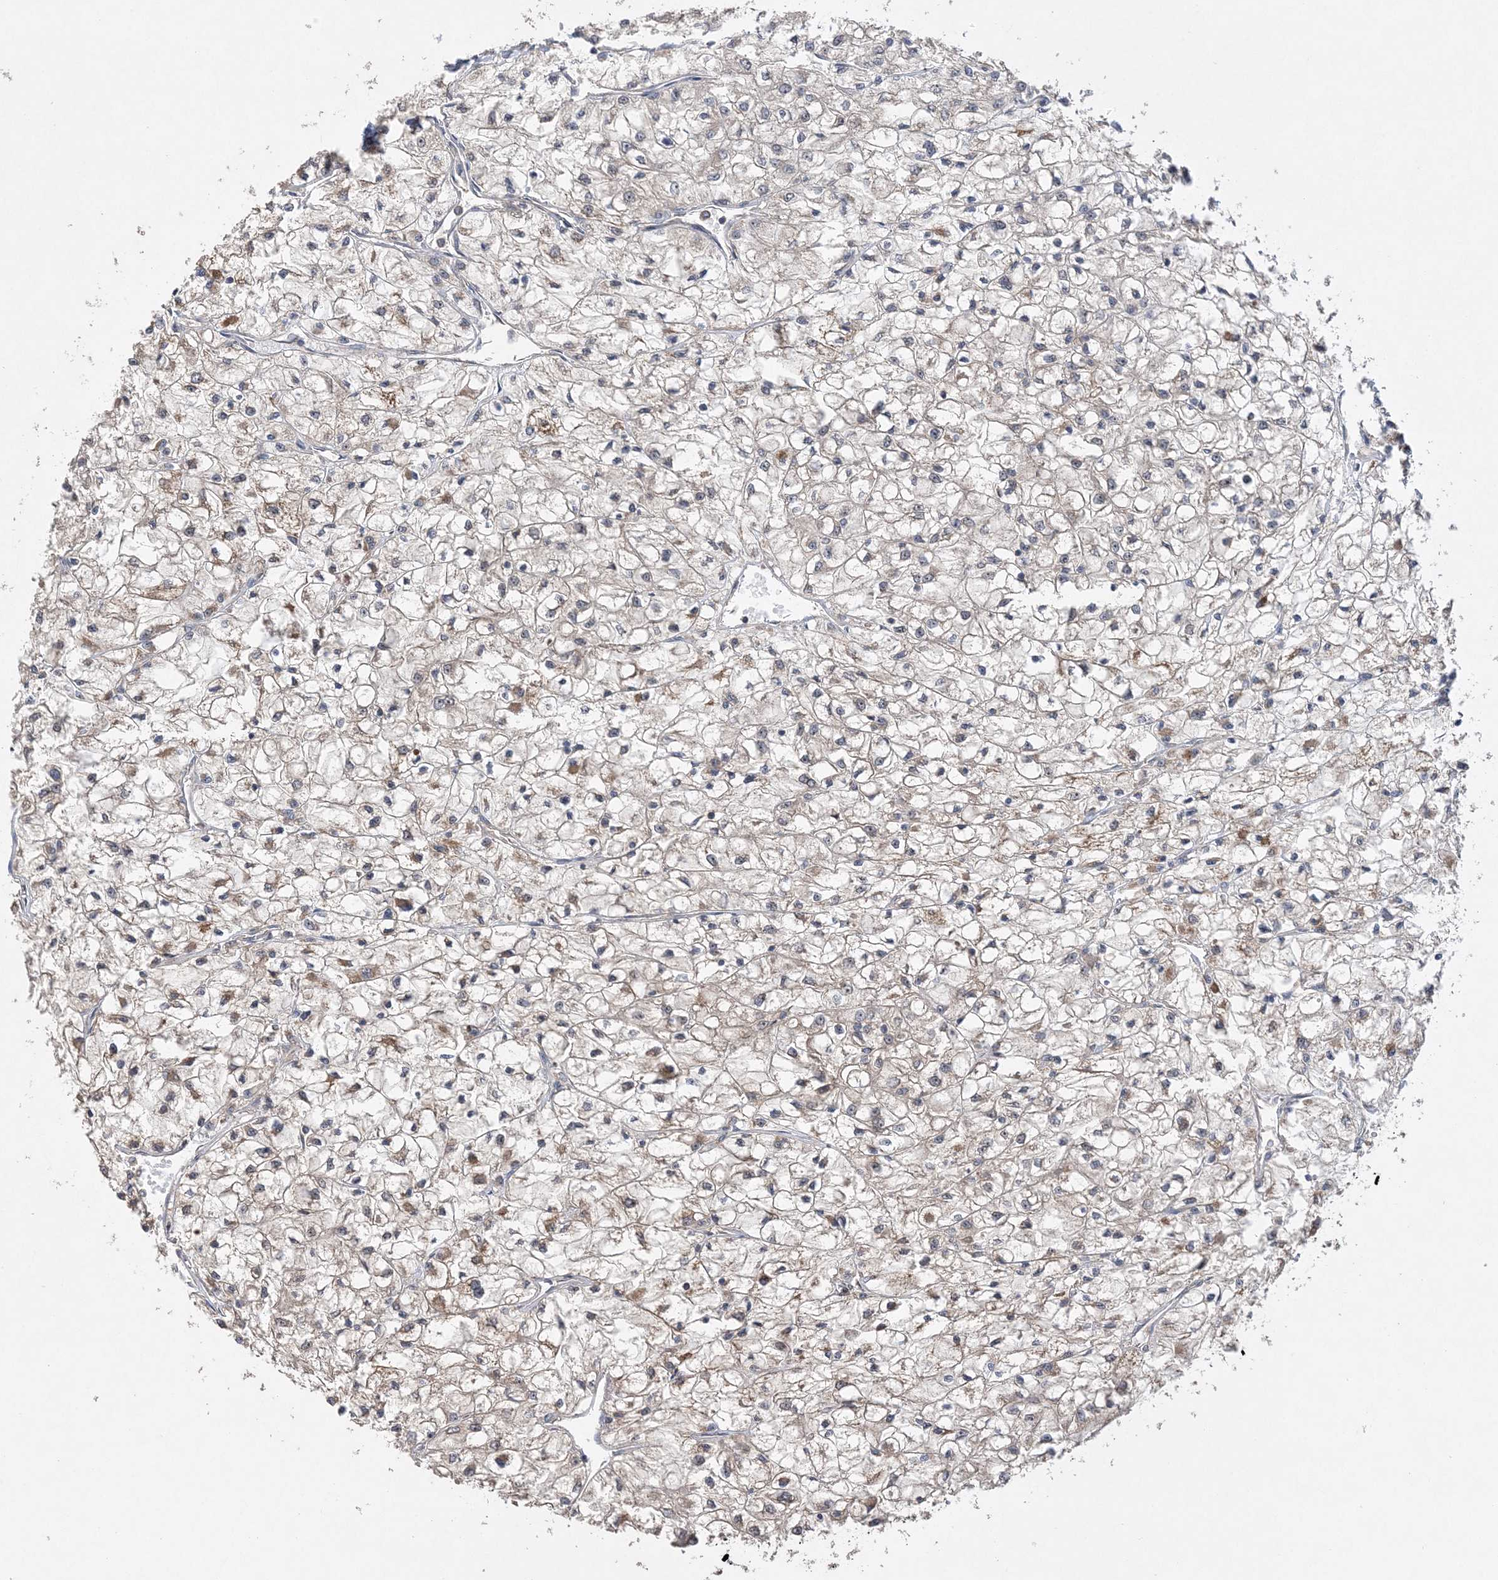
{"staining": {"intensity": "weak", "quantity": "25%-75%", "location": "cytoplasmic/membranous"}, "tissue": "renal cancer", "cell_type": "Tumor cells", "image_type": "cancer", "snomed": [{"axis": "morphology", "description": "Adenocarcinoma, NOS"}, {"axis": "topography", "description": "Kidney"}], "caption": "Immunohistochemical staining of human adenocarcinoma (renal) displays weak cytoplasmic/membranous protein positivity in about 25%-75% of tumor cells.", "gene": "ACAP2", "patient": {"sex": "male", "age": 80}}